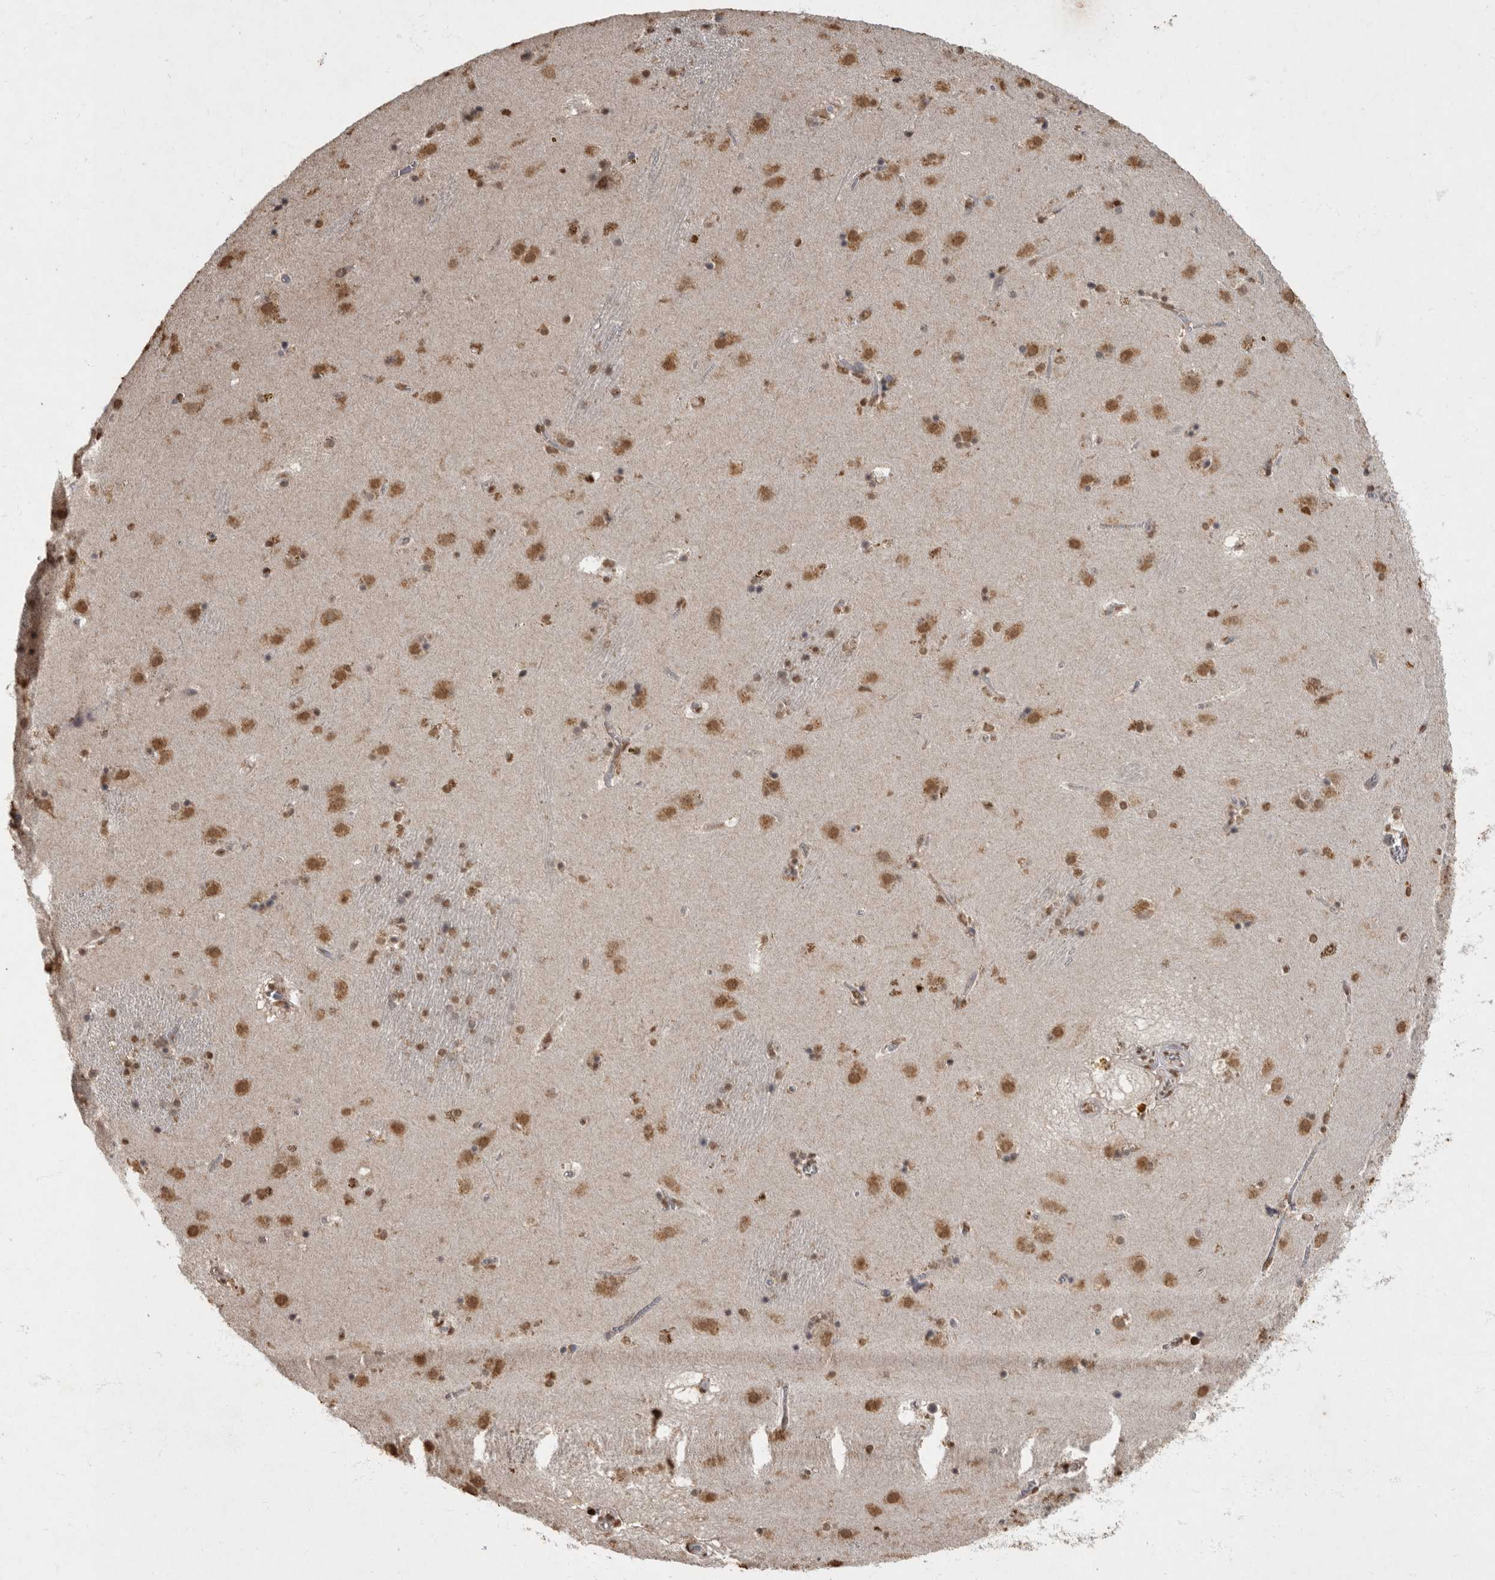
{"staining": {"intensity": "moderate", "quantity": ">75%", "location": "nuclear"}, "tissue": "caudate", "cell_type": "Glial cells", "image_type": "normal", "snomed": [{"axis": "morphology", "description": "Normal tissue, NOS"}, {"axis": "topography", "description": "Lateral ventricle wall"}], "caption": "A photomicrograph showing moderate nuclear positivity in about >75% of glial cells in normal caudate, as visualized by brown immunohistochemical staining.", "gene": "NBL1", "patient": {"sex": "male", "age": 70}}